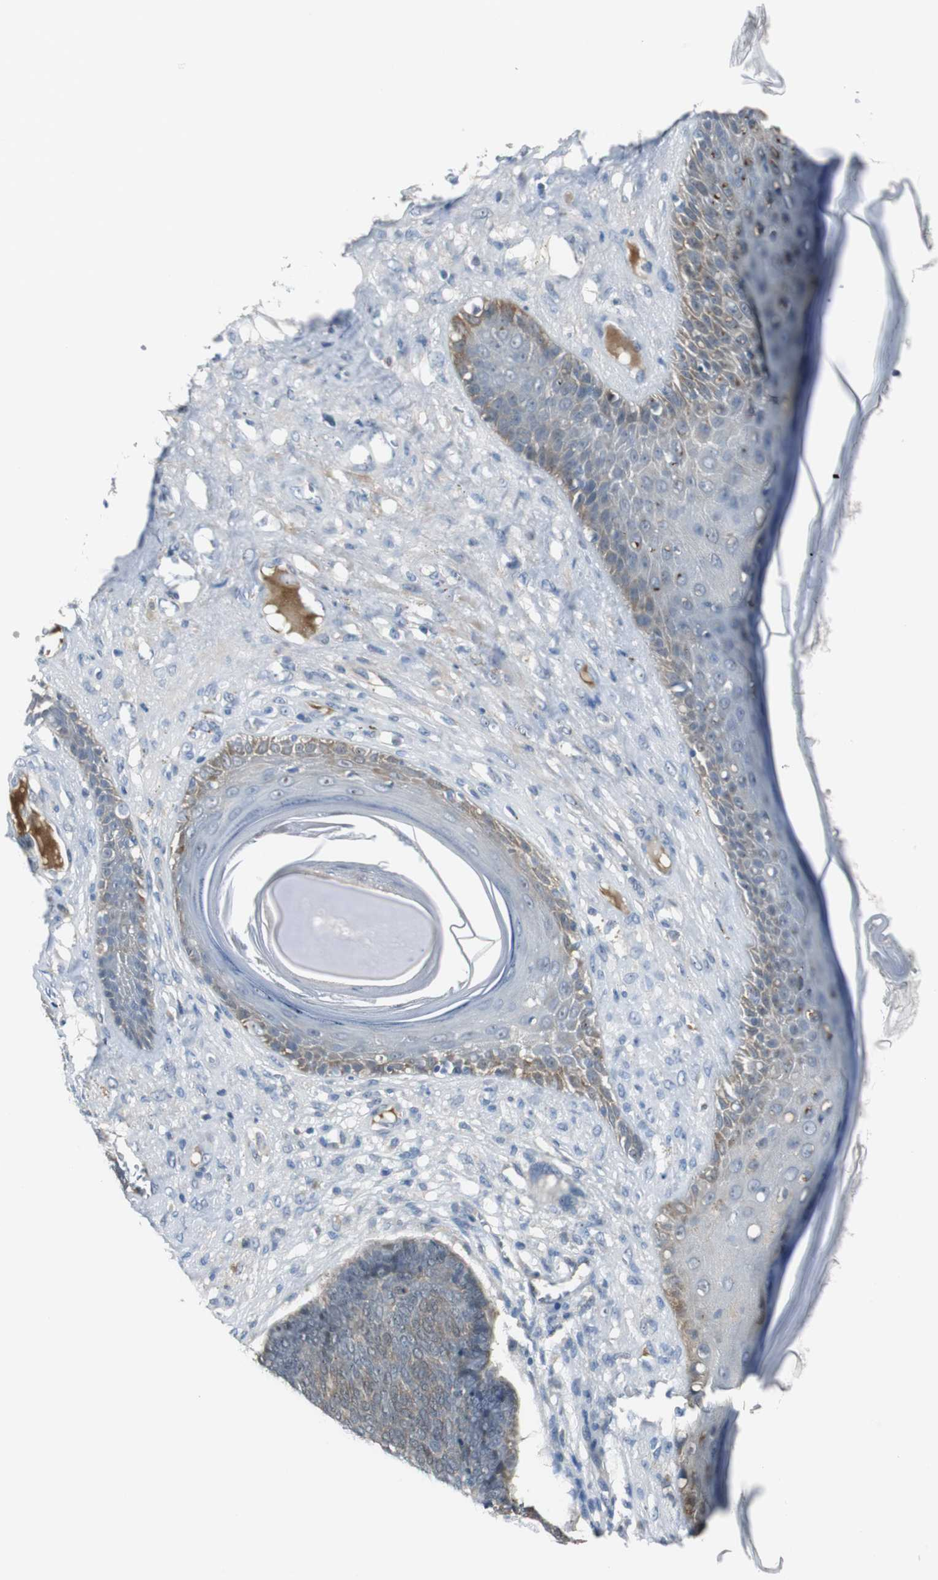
{"staining": {"intensity": "moderate", "quantity": "25%-75%", "location": "cytoplasmic/membranous"}, "tissue": "skin cancer", "cell_type": "Tumor cells", "image_type": "cancer", "snomed": [{"axis": "morphology", "description": "Basal cell carcinoma"}, {"axis": "topography", "description": "Skin"}], "caption": "This micrograph exhibits IHC staining of human skin cancer, with medium moderate cytoplasmic/membranous staining in approximately 25%-75% of tumor cells.", "gene": "FHL2", "patient": {"sex": "male", "age": 84}}